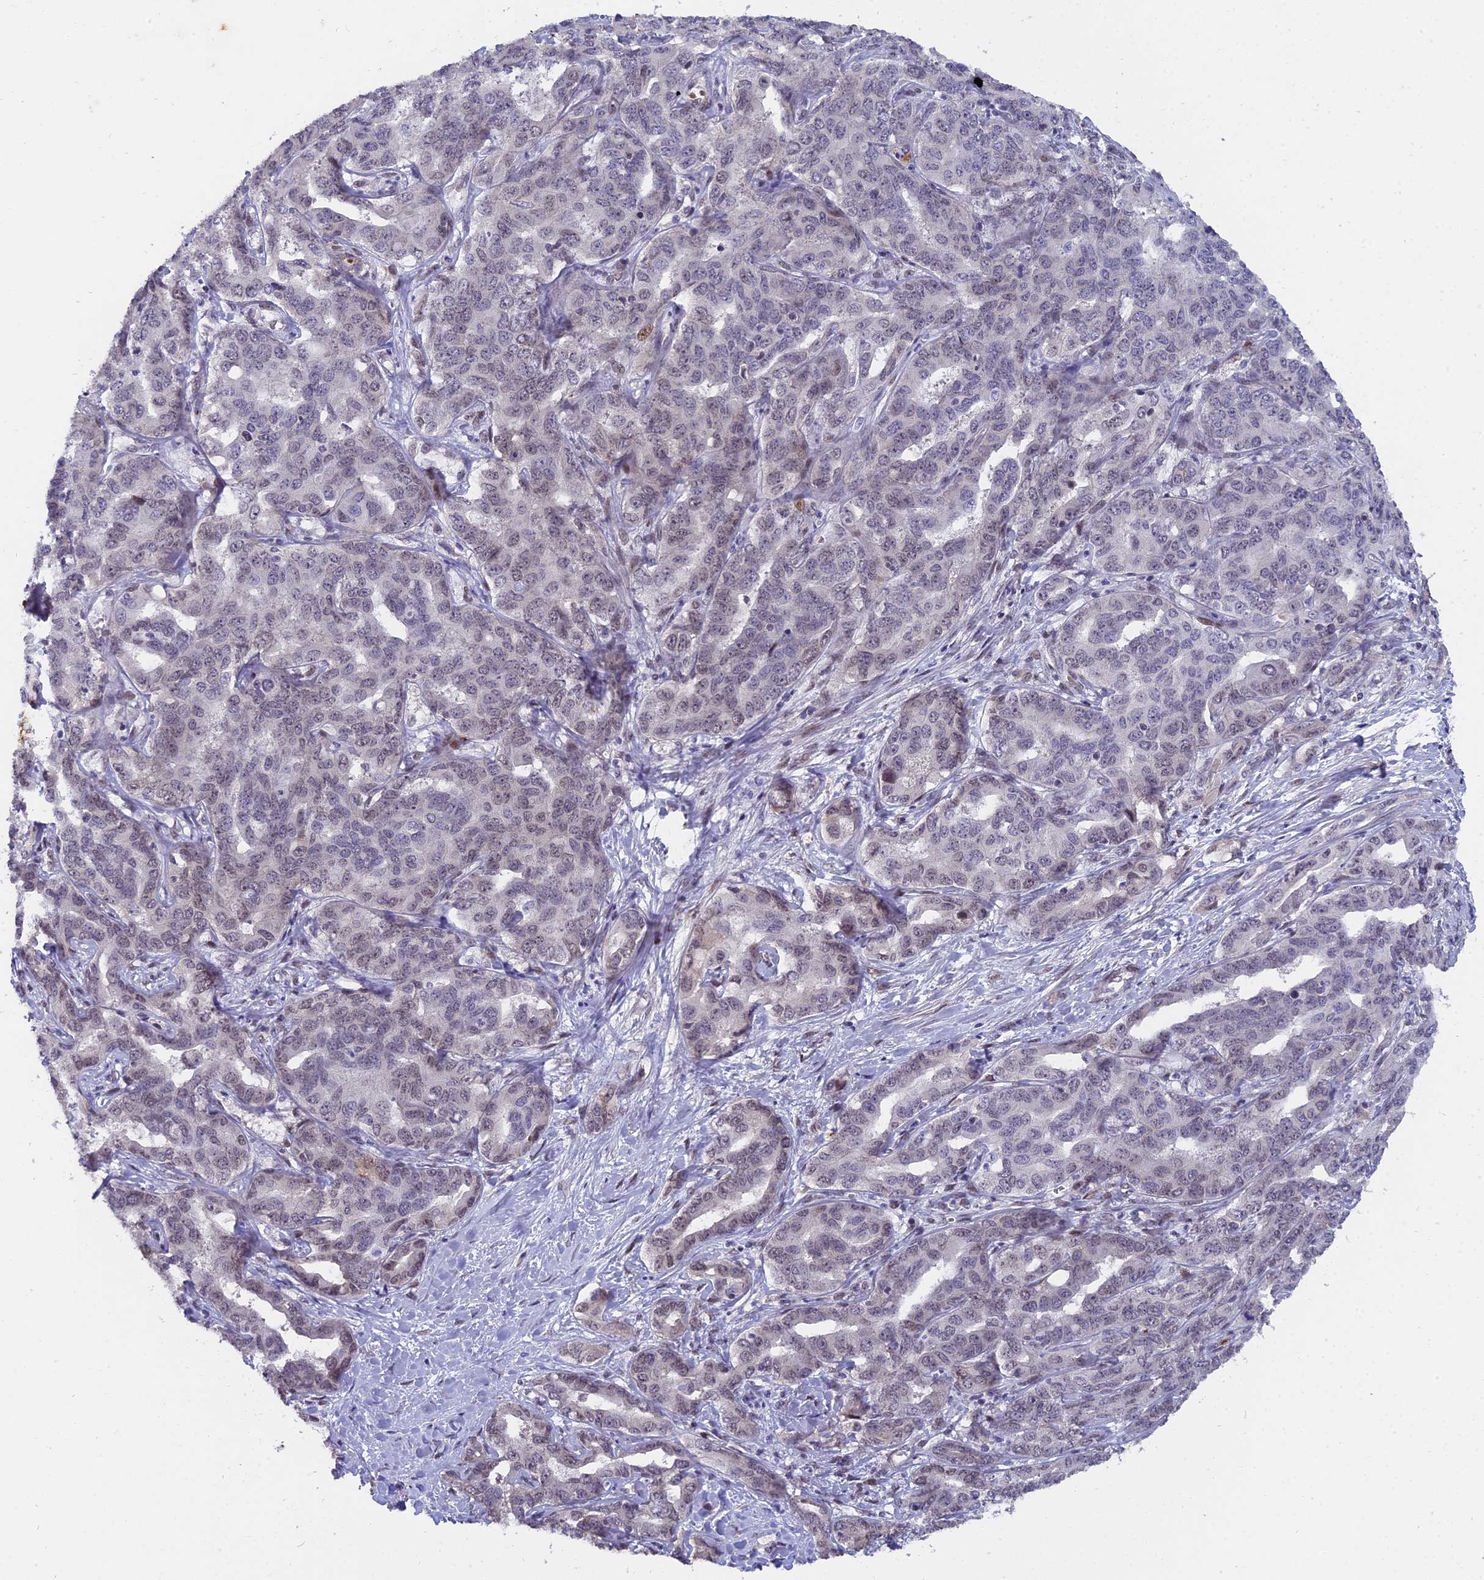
{"staining": {"intensity": "weak", "quantity": "<25%", "location": "nuclear"}, "tissue": "liver cancer", "cell_type": "Tumor cells", "image_type": "cancer", "snomed": [{"axis": "morphology", "description": "Cholangiocarcinoma"}, {"axis": "topography", "description": "Liver"}], "caption": "Protein analysis of cholangiocarcinoma (liver) reveals no significant staining in tumor cells.", "gene": "PYGO1", "patient": {"sex": "male", "age": 59}}